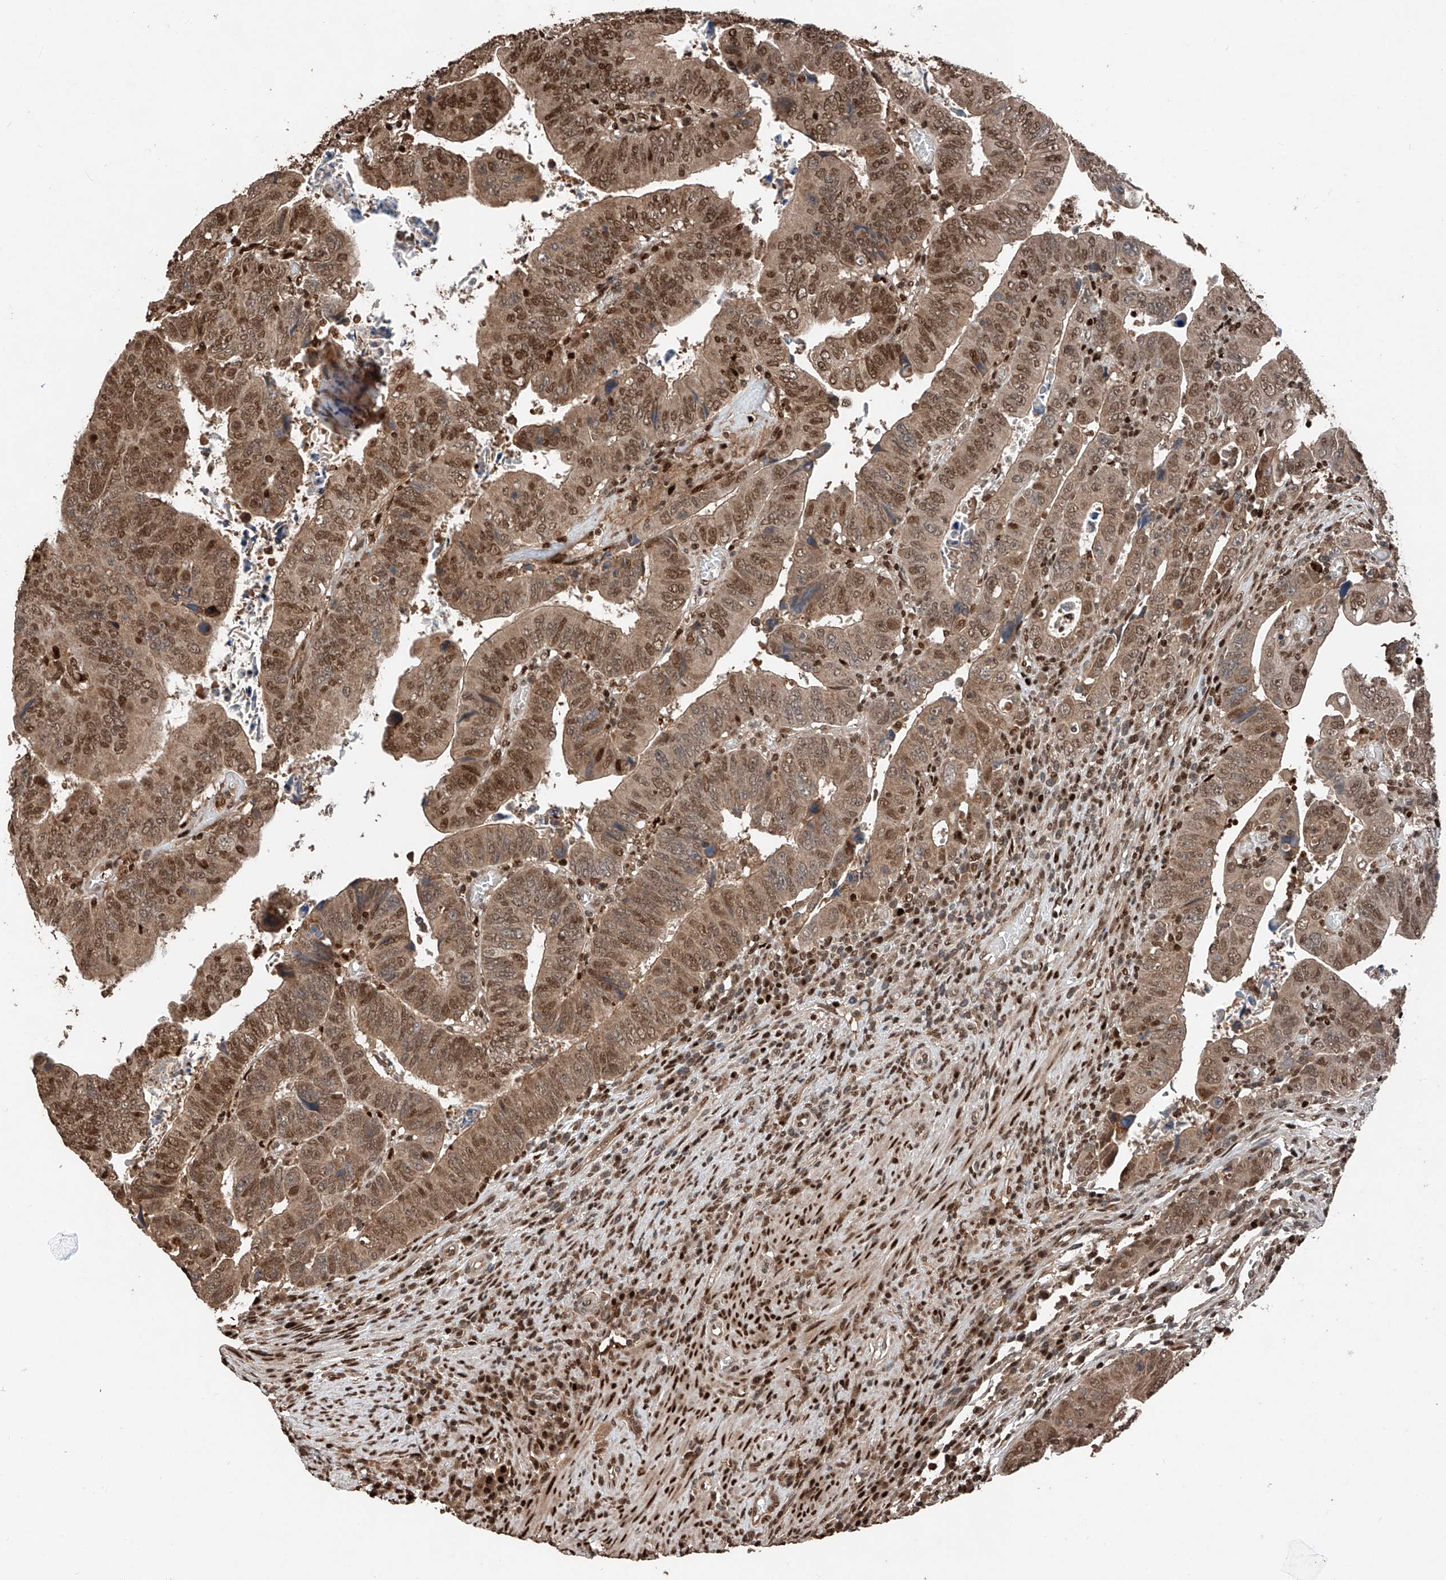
{"staining": {"intensity": "moderate", "quantity": ">75%", "location": "cytoplasmic/membranous,nuclear"}, "tissue": "colorectal cancer", "cell_type": "Tumor cells", "image_type": "cancer", "snomed": [{"axis": "morphology", "description": "Normal tissue, NOS"}, {"axis": "morphology", "description": "Adenocarcinoma, NOS"}, {"axis": "topography", "description": "Rectum"}], "caption": "DAB (3,3'-diaminobenzidine) immunohistochemical staining of colorectal cancer shows moderate cytoplasmic/membranous and nuclear protein expression in about >75% of tumor cells. (DAB (3,3'-diaminobenzidine) = brown stain, brightfield microscopy at high magnification).", "gene": "RMND1", "patient": {"sex": "female", "age": 65}}